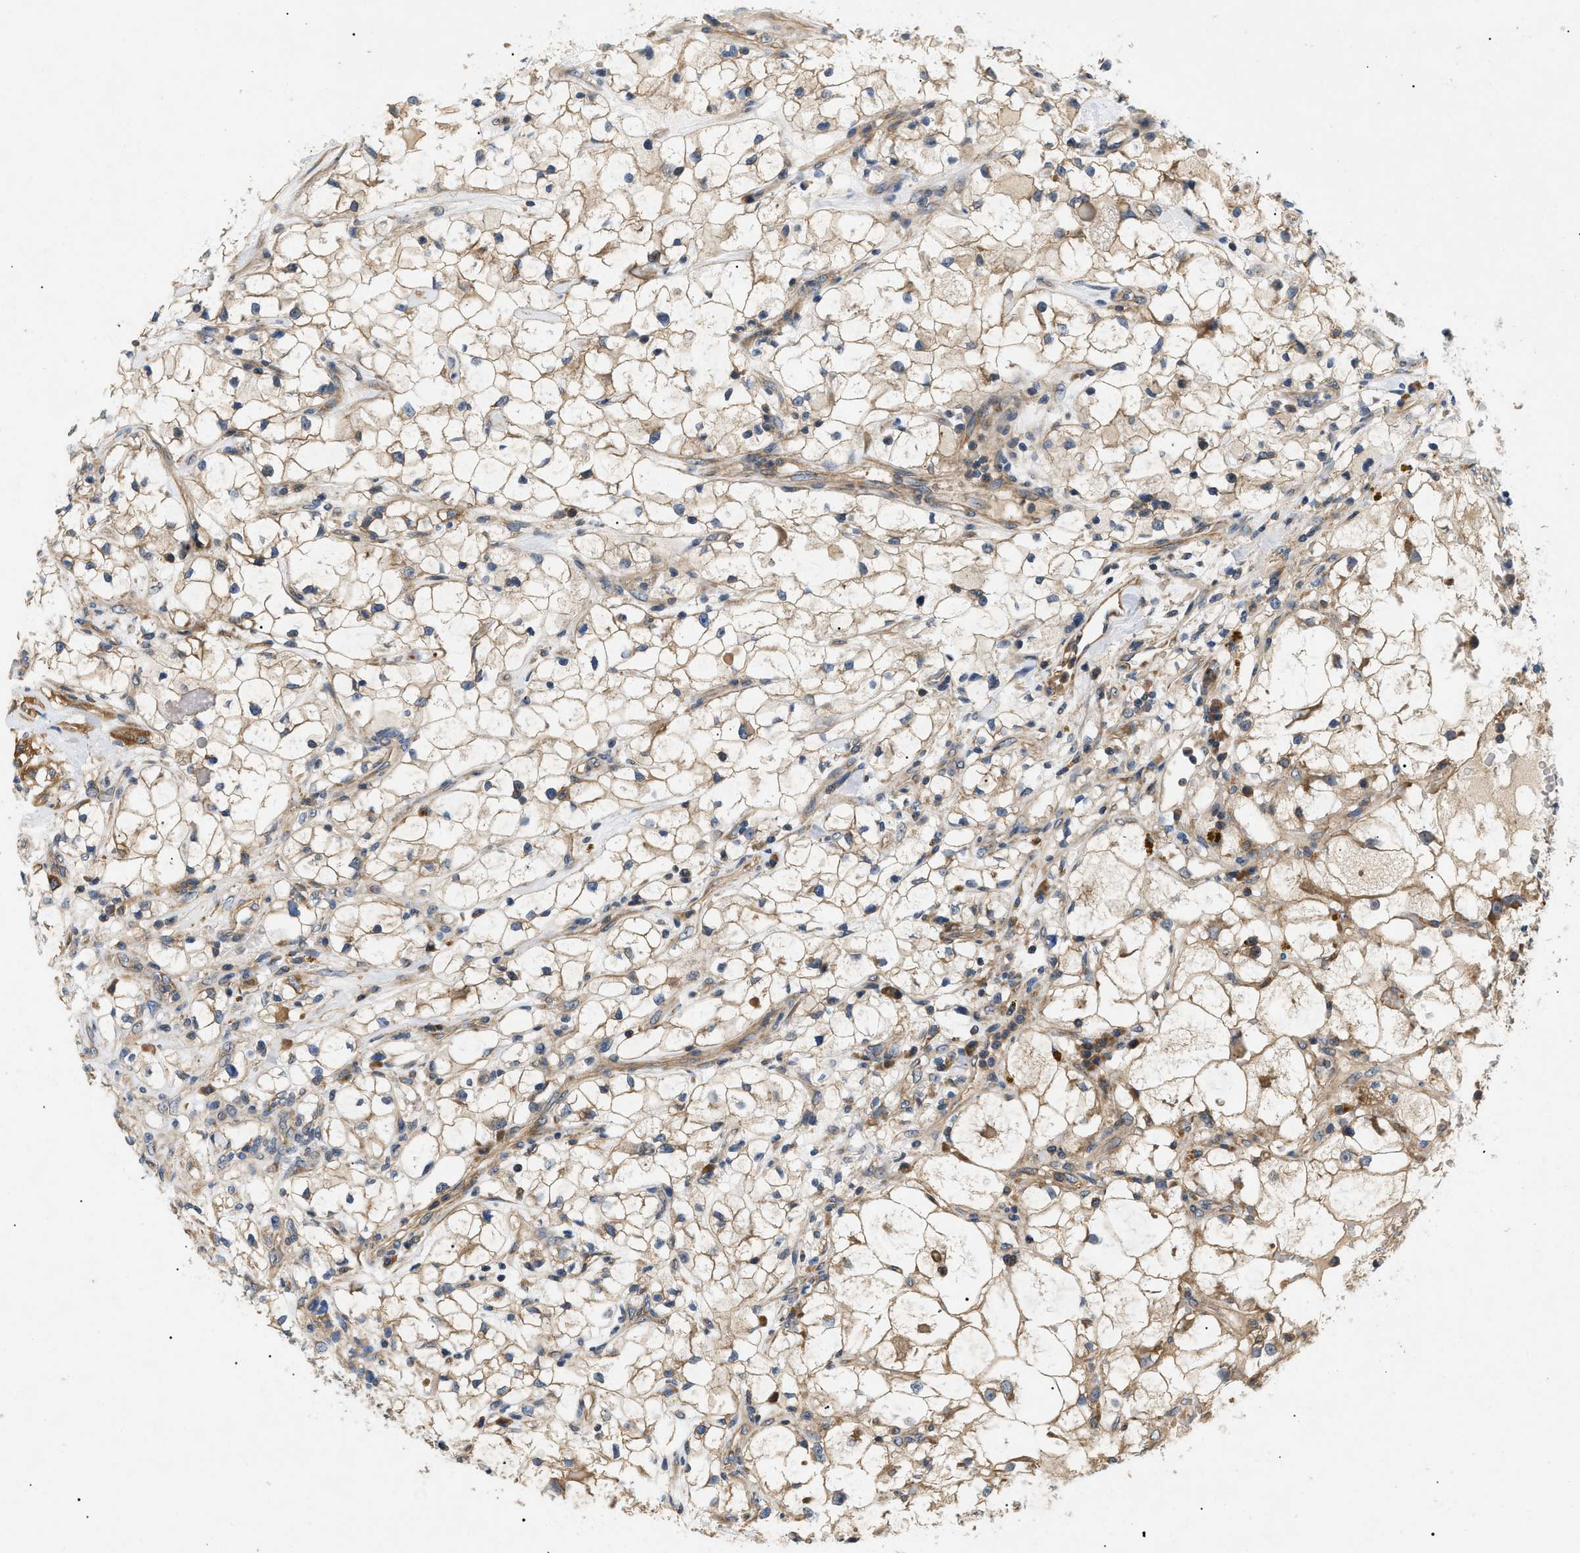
{"staining": {"intensity": "moderate", "quantity": ">75%", "location": "cytoplasmic/membranous"}, "tissue": "renal cancer", "cell_type": "Tumor cells", "image_type": "cancer", "snomed": [{"axis": "morphology", "description": "Adenocarcinoma, NOS"}, {"axis": "topography", "description": "Kidney"}], "caption": "There is medium levels of moderate cytoplasmic/membranous staining in tumor cells of renal adenocarcinoma, as demonstrated by immunohistochemical staining (brown color).", "gene": "PPM1B", "patient": {"sex": "female", "age": 60}}